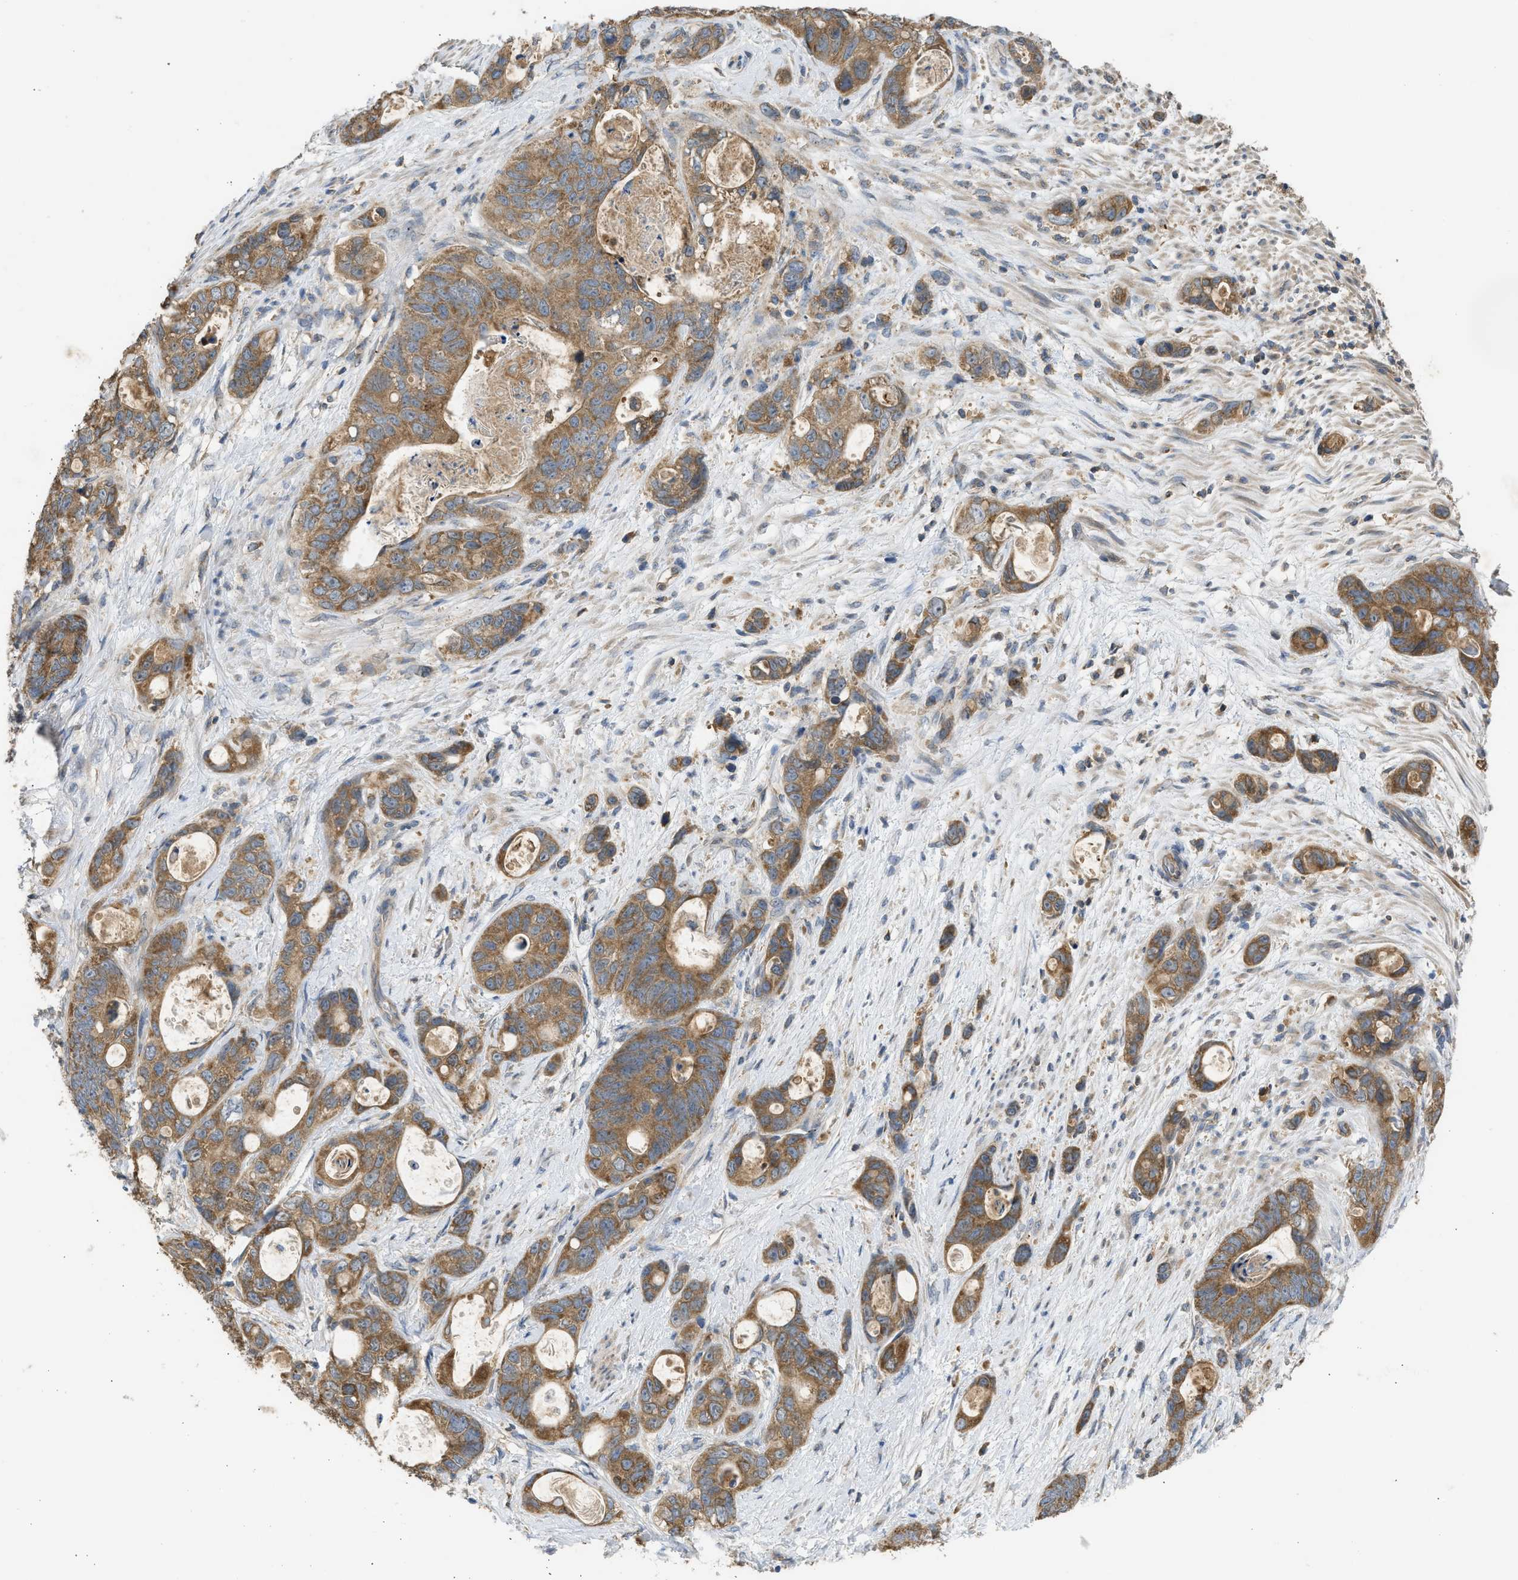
{"staining": {"intensity": "moderate", "quantity": ">75%", "location": "cytoplasmic/membranous"}, "tissue": "stomach cancer", "cell_type": "Tumor cells", "image_type": "cancer", "snomed": [{"axis": "morphology", "description": "Normal tissue, NOS"}, {"axis": "morphology", "description": "Adenocarcinoma, NOS"}, {"axis": "topography", "description": "Stomach"}], "caption": "Human stomach cancer stained with a brown dye shows moderate cytoplasmic/membranous positive staining in about >75% of tumor cells.", "gene": "CYP1A1", "patient": {"sex": "female", "age": 89}}